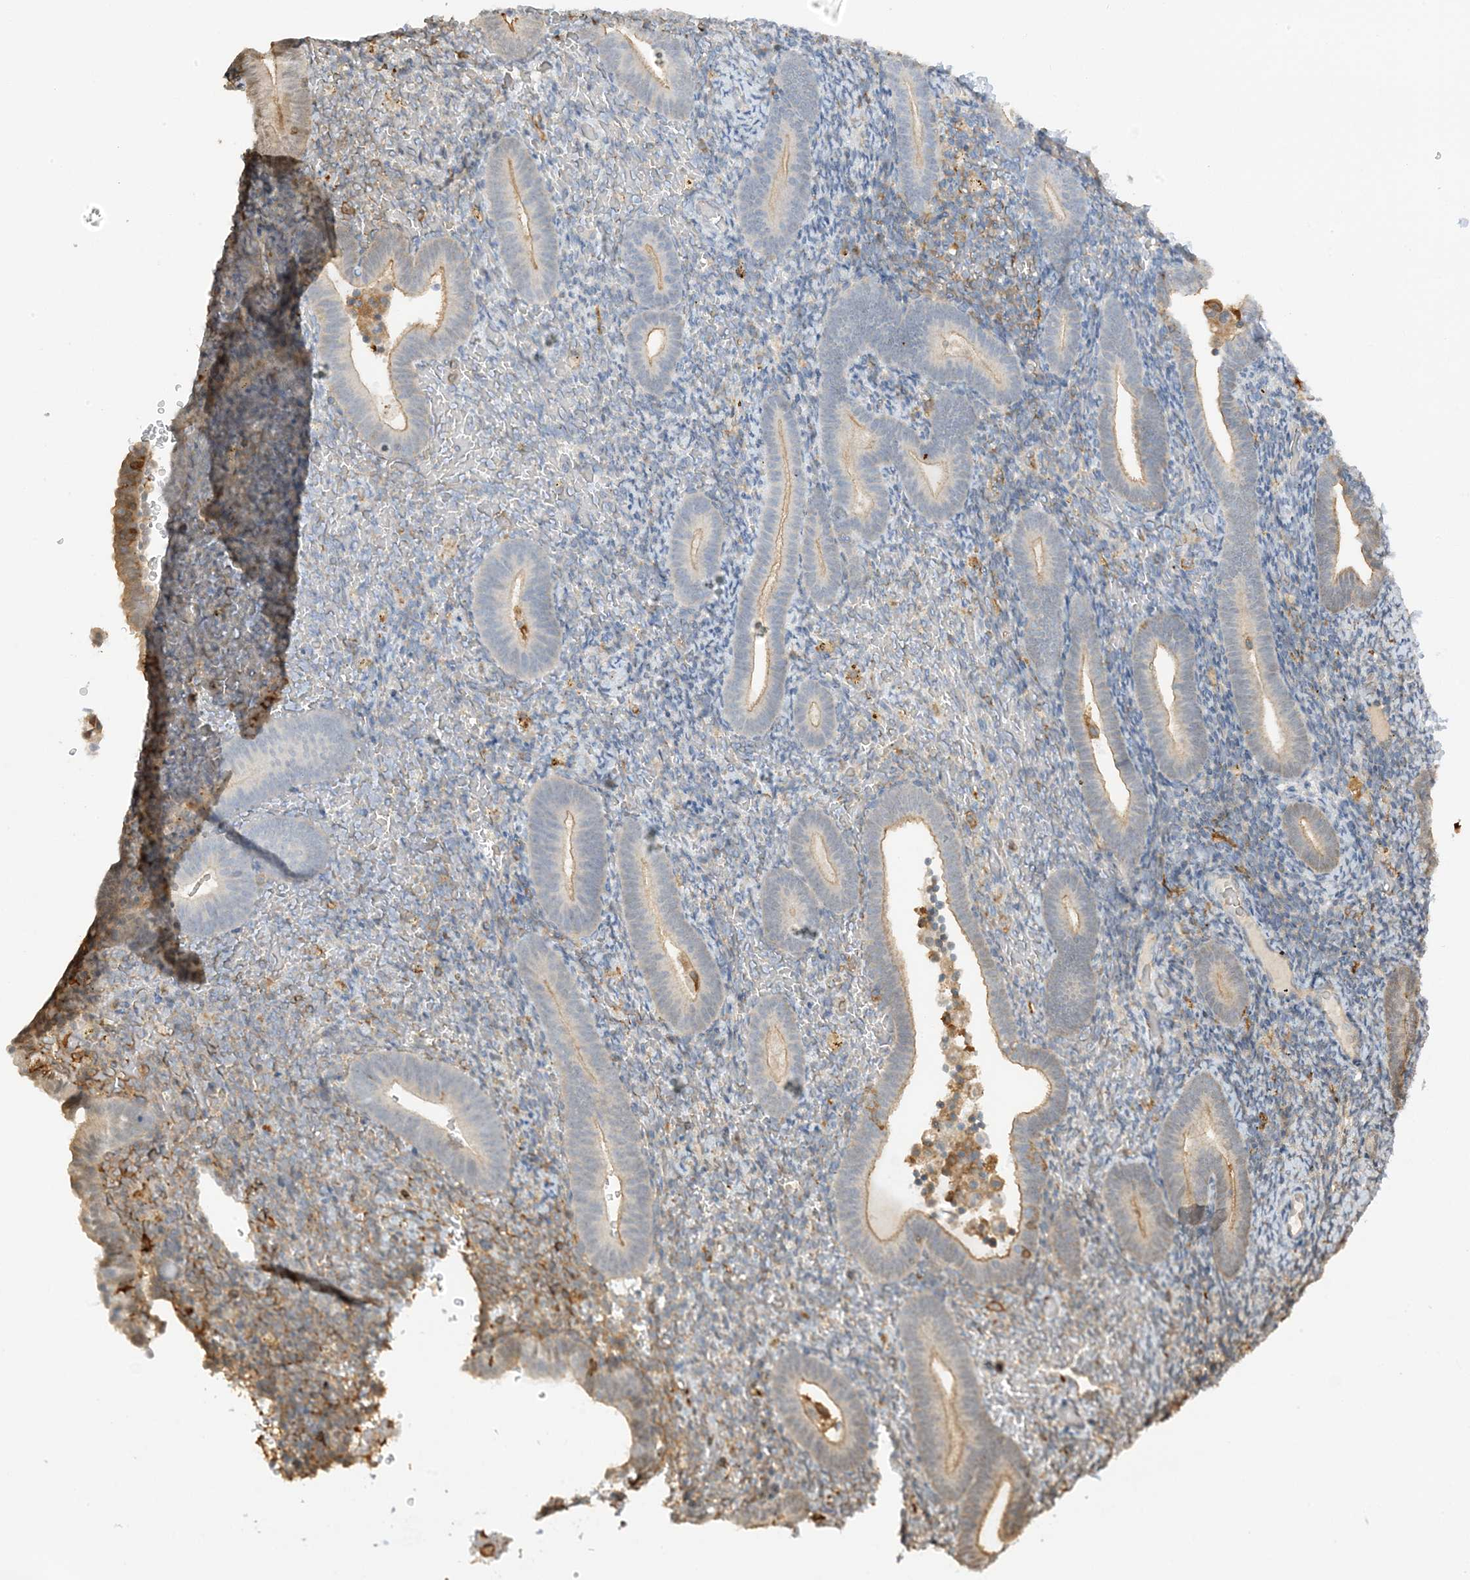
{"staining": {"intensity": "negative", "quantity": "none", "location": "none"}, "tissue": "endometrium", "cell_type": "Cells in endometrial stroma", "image_type": "normal", "snomed": [{"axis": "morphology", "description": "Normal tissue, NOS"}, {"axis": "topography", "description": "Endometrium"}], "caption": "Immunohistochemistry of benign endometrium displays no expression in cells in endometrial stroma. (DAB (3,3'-diaminobenzidine) immunohistochemistry with hematoxylin counter stain).", "gene": "PHACTR2", "patient": {"sex": "female", "age": 51}}